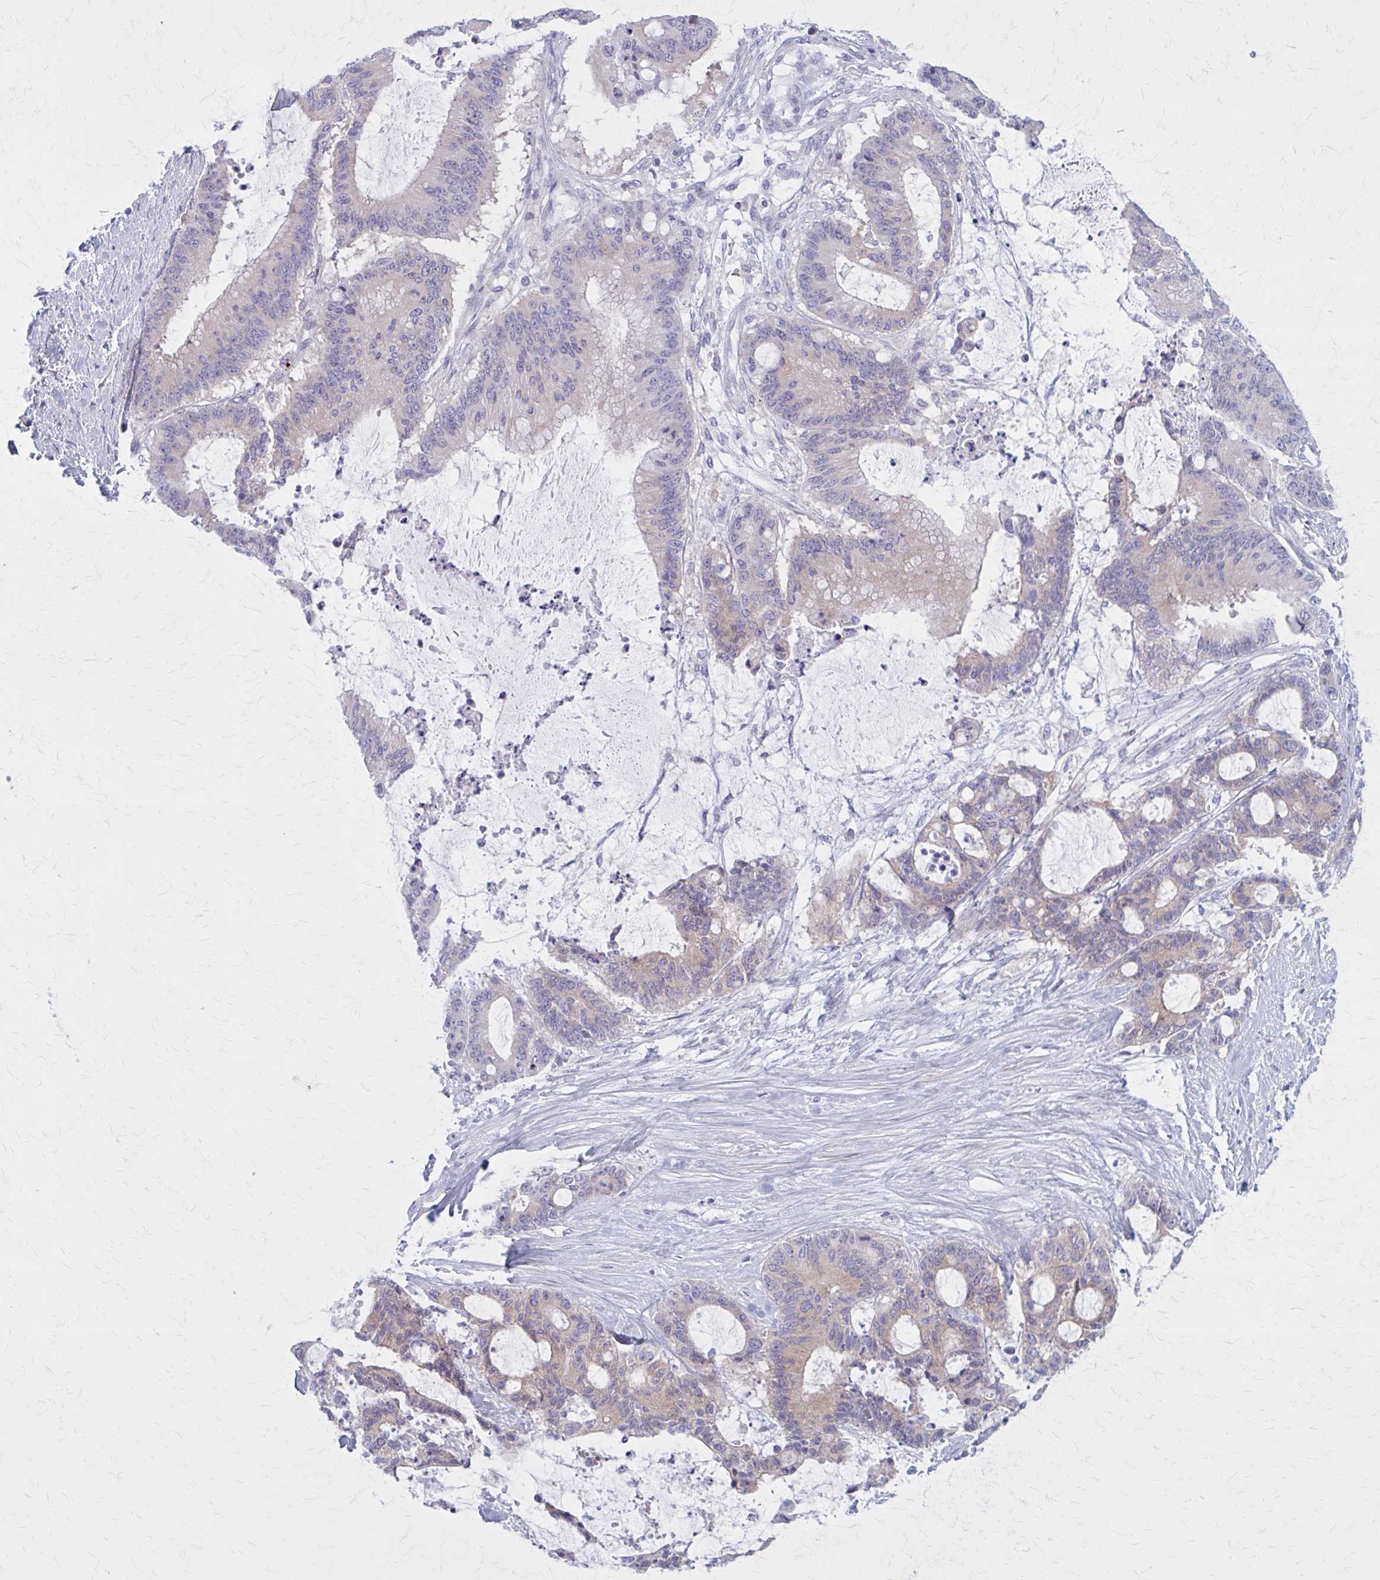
{"staining": {"intensity": "weak", "quantity": "25%-75%", "location": "cytoplasmic/membranous"}, "tissue": "liver cancer", "cell_type": "Tumor cells", "image_type": "cancer", "snomed": [{"axis": "morphology", "description": "Normal tissue, NOS"}, {"axis": "morphology", "description": "Cholangiocarcinoma"}, {"axis": "topography", "description": "Liver"}, {"axis": "topography", "description": "Peripheral nerve tissue"}], "caption": "This is a histology image of immunohistochemistry (IHC) staining of liver cancer (cholangiocarcinoma), which shows weak expression in the cytoplasmic/membranous of tumor cells.", "gene": "PITPNM1", "patient": {"sex": "female", "age": 73}}